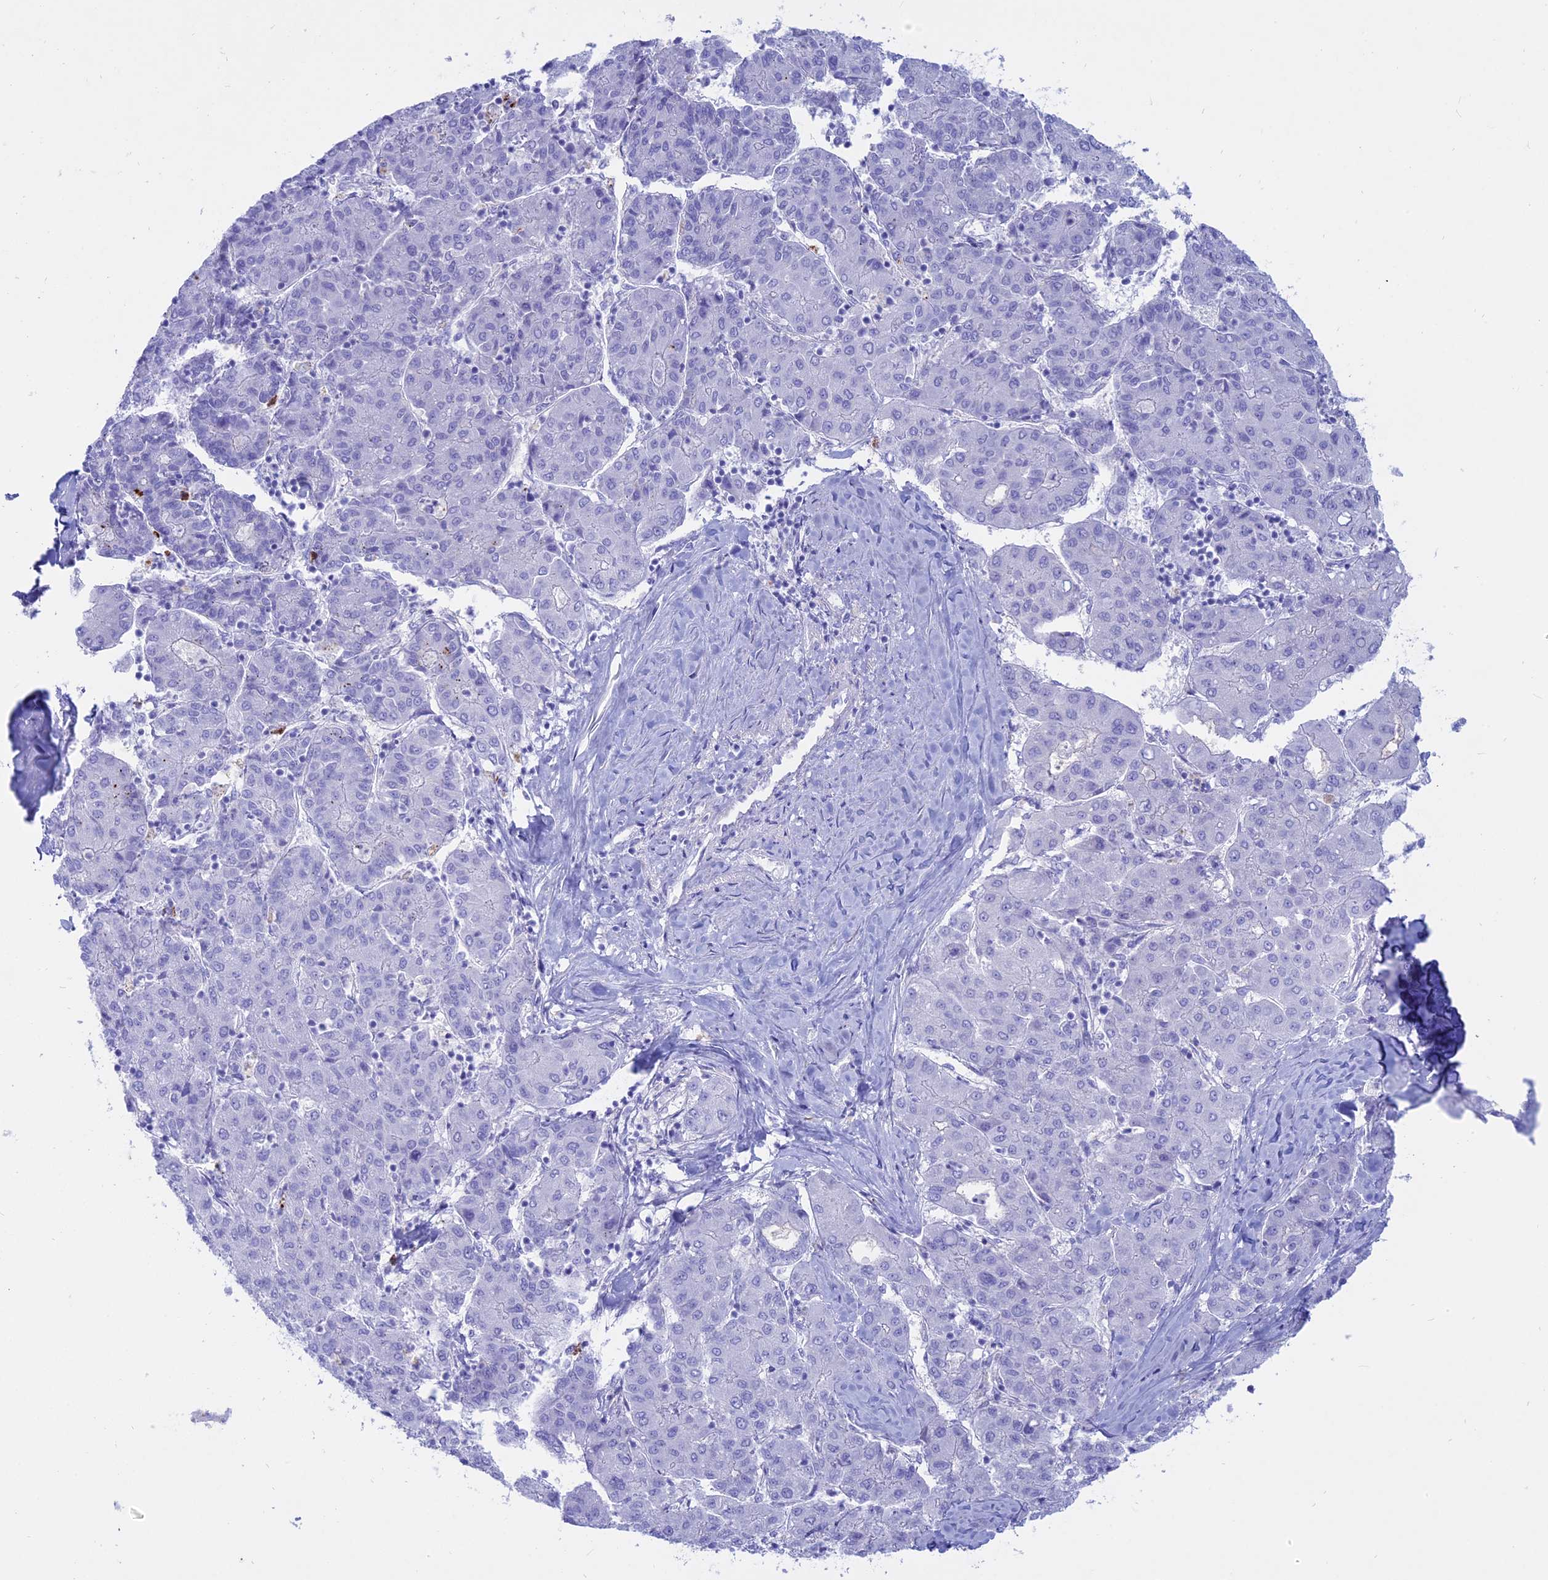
{"staining": {"intensity": "negative", "quantity": "none", "location": "none"}, "tissue": "liver cancer", "cell_type": "Tumor cells", "image_type": "cancer", "snomed": [{"axis": "morphology", "description": "Carcinoma, Hepatocellular, NOS"}, {"axis": "topography", "description": "Liver"}], "caption": "Tumor cells are negative for protein expression in human hepatocellular carcinoma (liver).", "gene": "OR2AE1", "patient": {"sex": "male", "age": 65}}